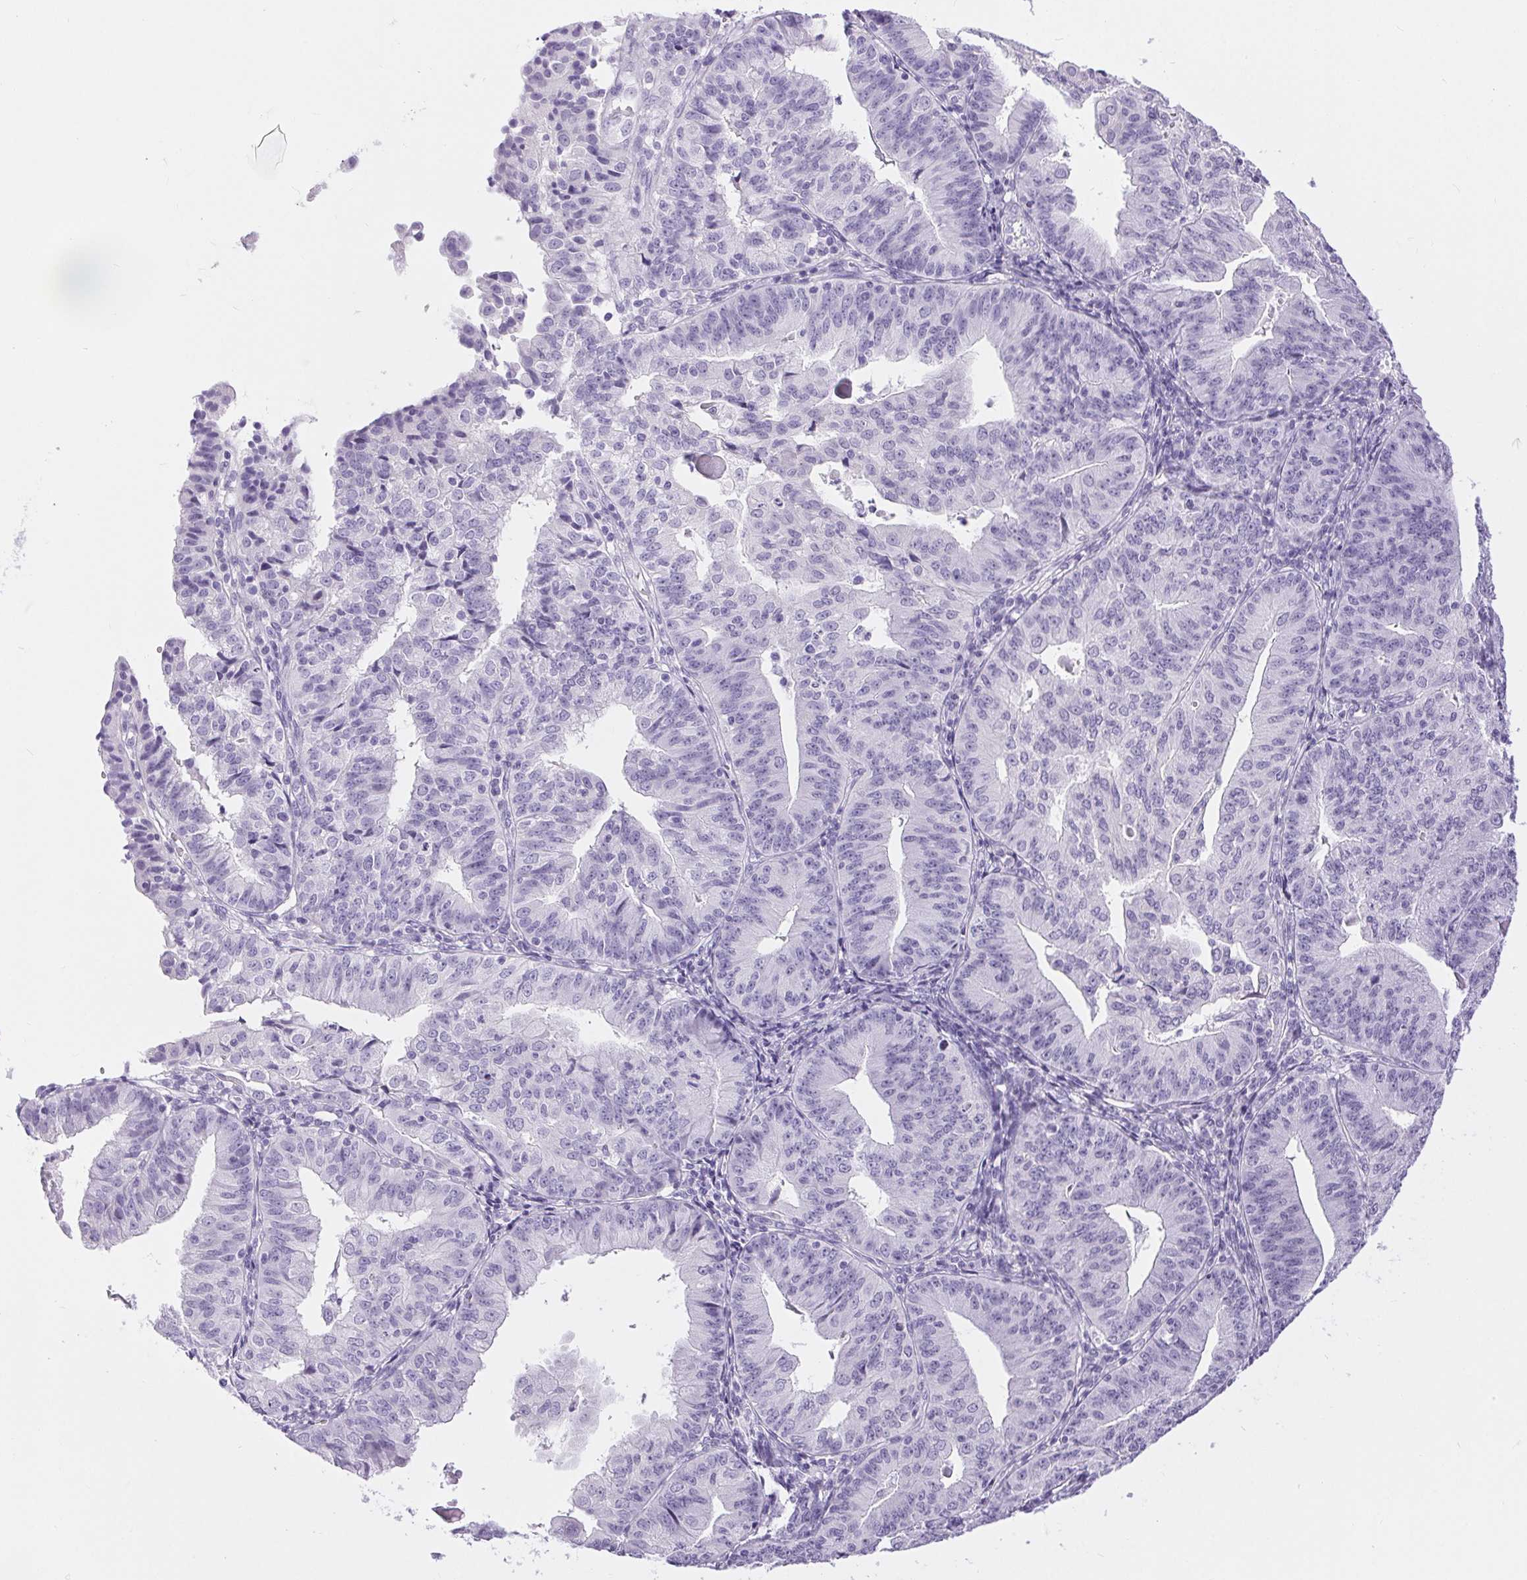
{"staining": {"intensity": "negative", "quantity": "none", "location": "none"}, "tissue": "endometrial cancer", "cell_type": "Tumor cells", "image_type": "cancer", "snomed": [{"axis": "morphology", "description": "Adenocarcinoma, NOS"}, {"axis": "topography", "description": "Endometrium"}], "caption": "Tumor cells are negative for protein expression in human adenocarcinoma (endometrial).", "gene": "XDH", "patient": {"sex": "female", "age": 56}}